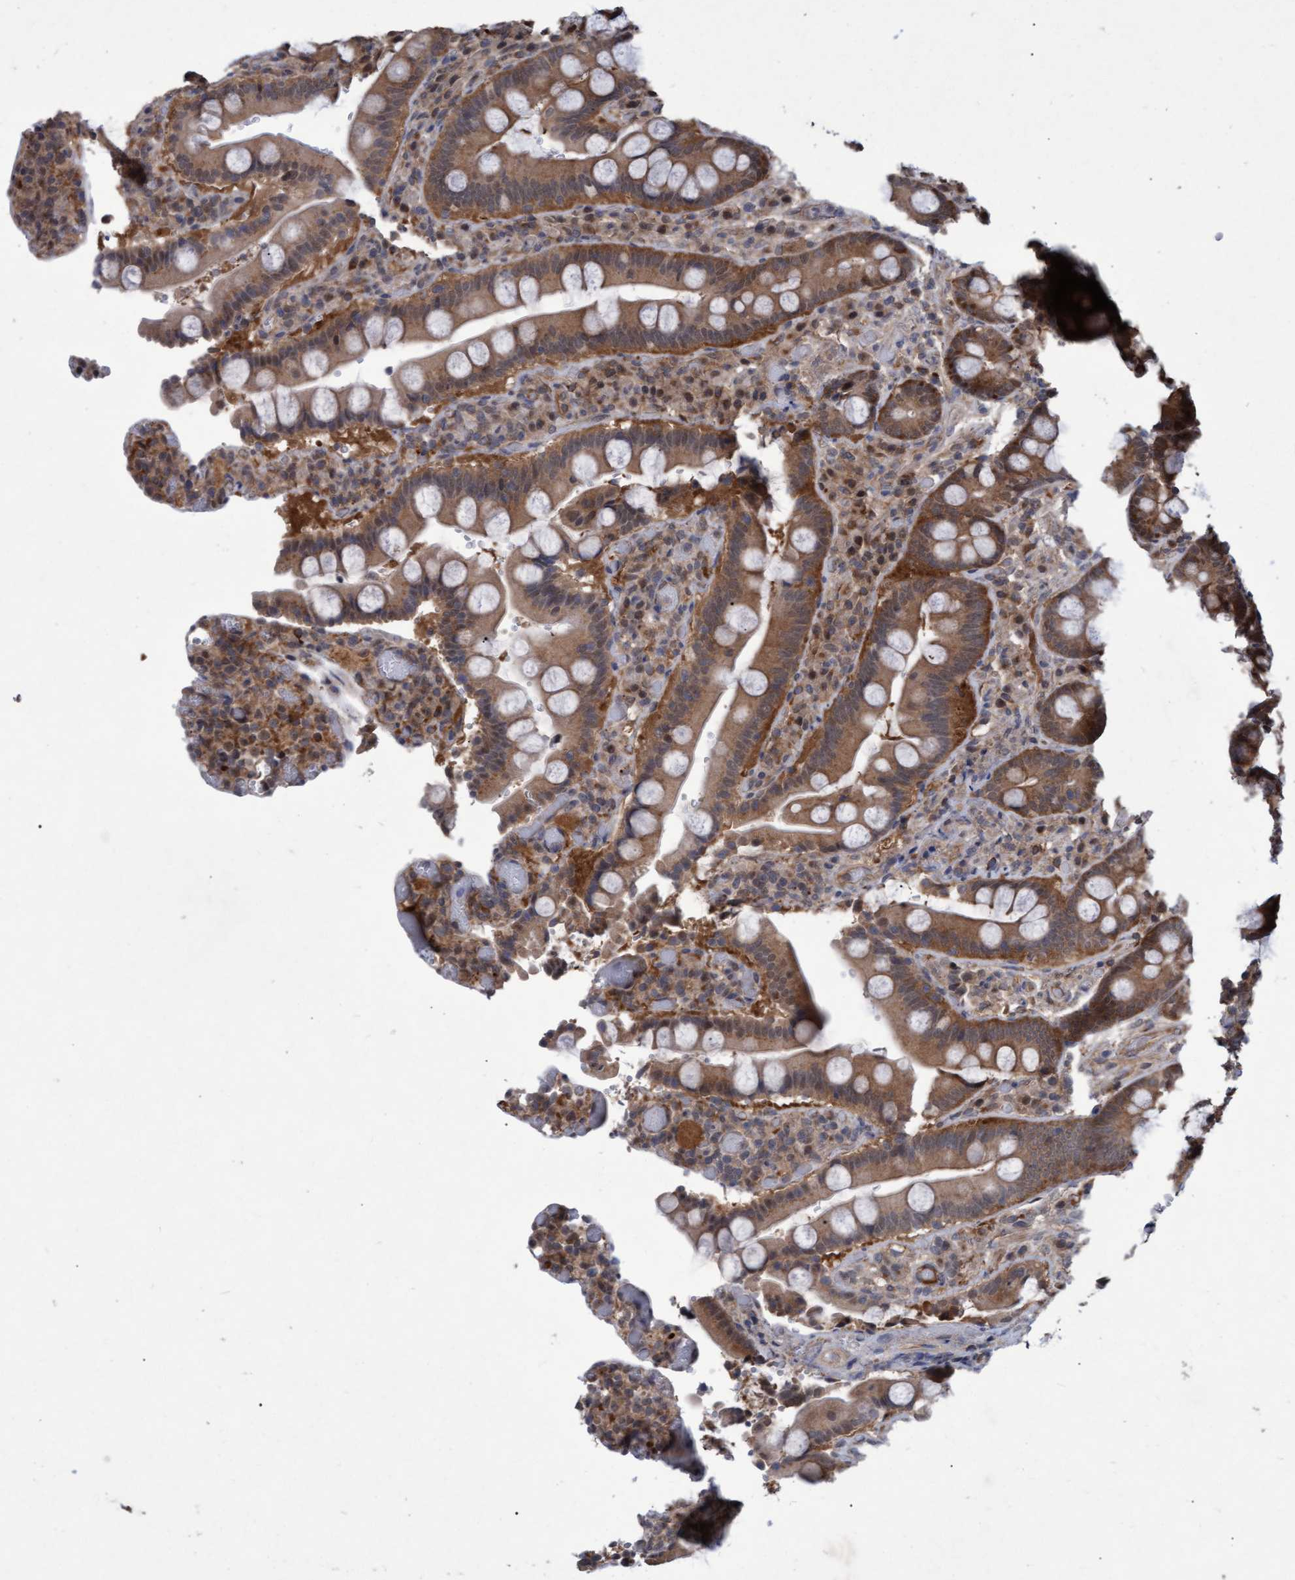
{"staining": {"intensity": "strong", "quantity": ">75%", "location": "cytoplasmic/membranous,nuclear"}, "tissue": "duodenum", "cell_type": "Glandular cells", "image_type": "normal", "snomed": [{"axis": "morphology", "description": "Normal tissue, NOS"}, {"axis": "topography", "description": "Small intestine, NOS"}], "caption": "A histopathology image showing strong cytoplasmic/membranous,nuclear expression in about >75% of glandular cells in normal duodenum, as visualized by brown immunohistochemical staining.", "gene": "PSMB6", "patient": {"sex": "female", "age": 71}}